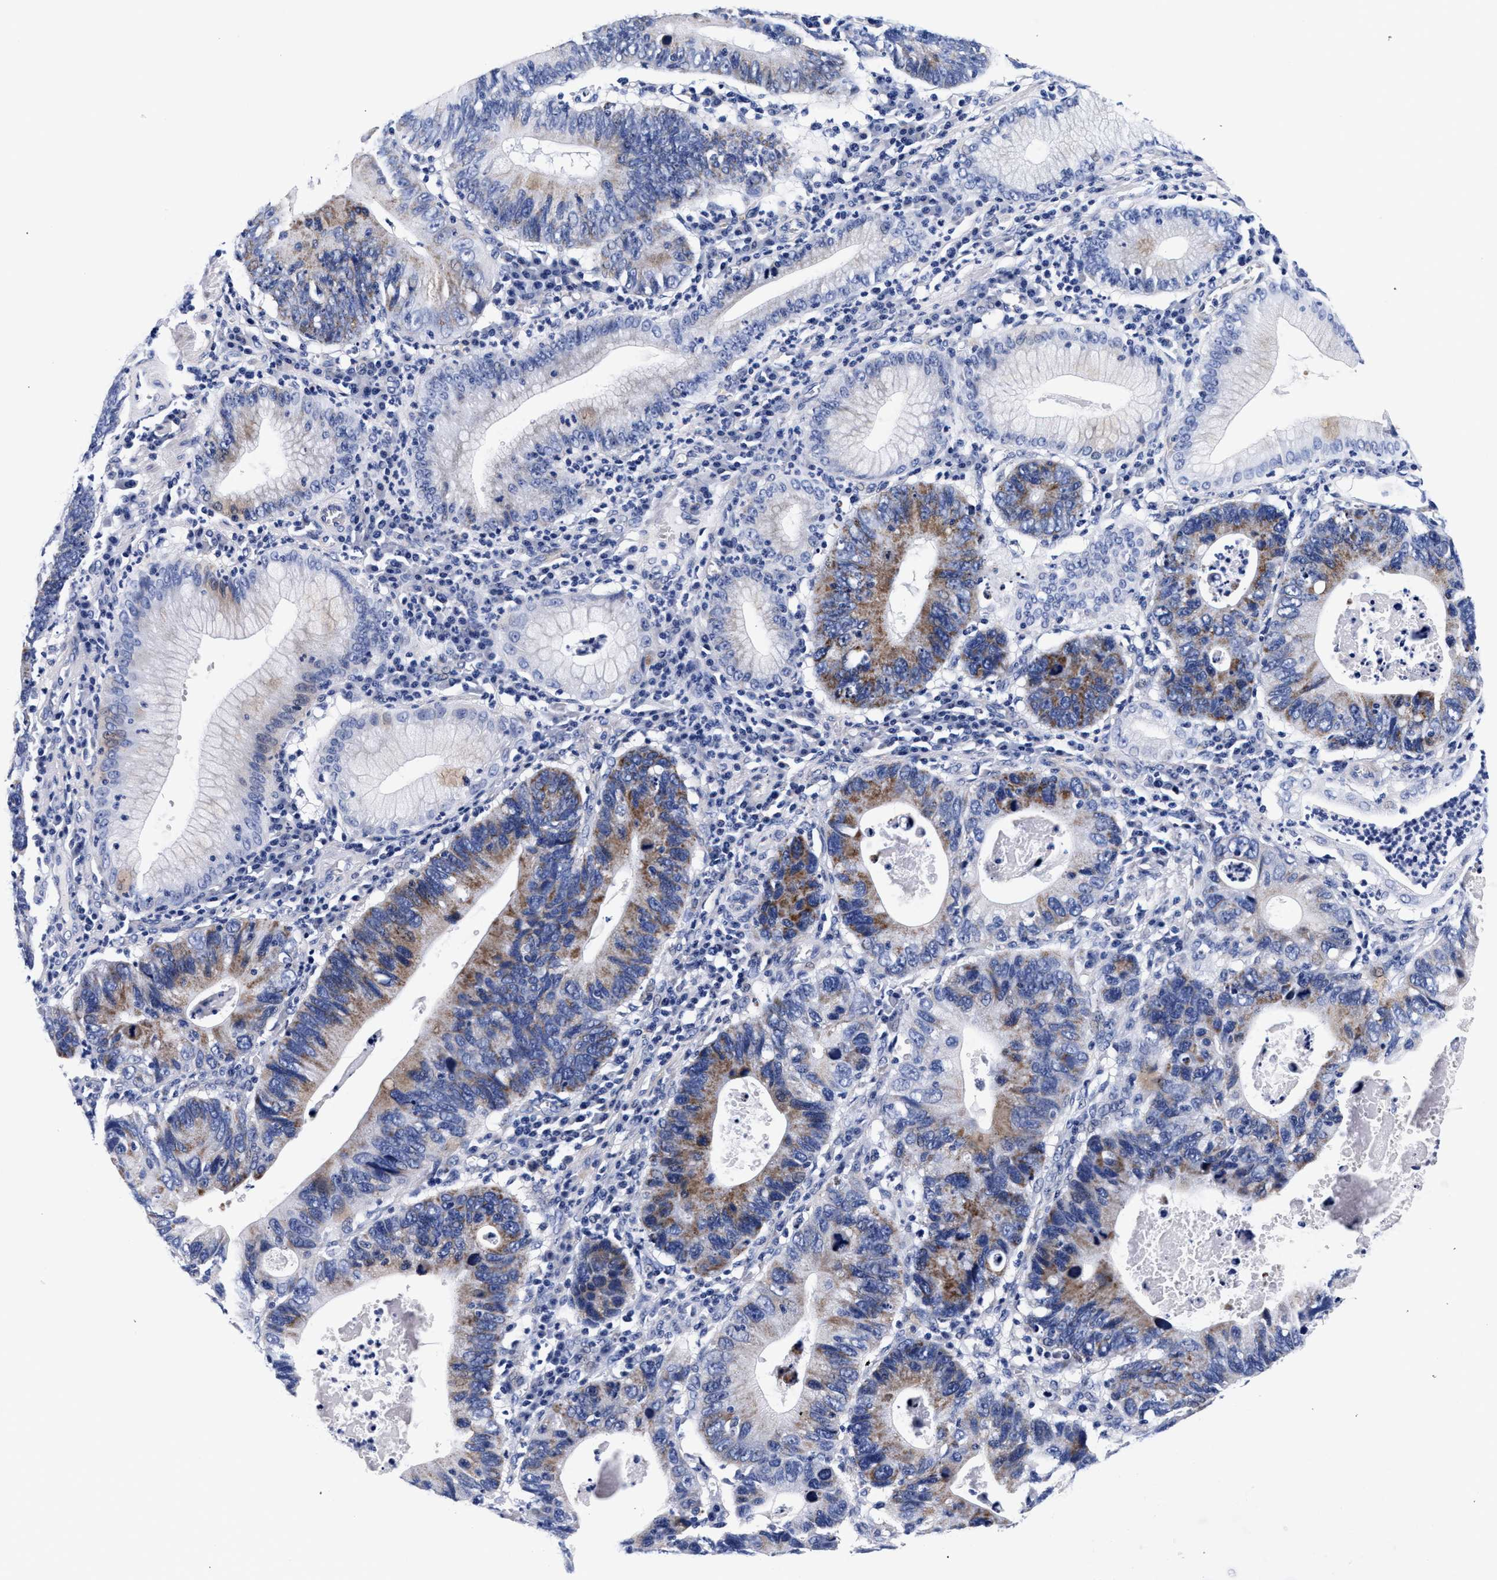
{"staining": {"intensity": "moderate", "quantity": "25%-75%", "location": "cytoplasmic/membranous"}, "tissue": "stomach cancer", "cell_type": "Tumor cells", "image_type": "cancer", "snomed": [{"axis": "morphology", "description": "Adenocarcinoma, NOS"}, {"axis": "topography", "description": "Stomach"}], "caption": "Stomach cancer stained with a protein marker displays moderate staining in tumor cells.", "gene": "RAB3B", "patient": {"sex": "male", "age": 59}}